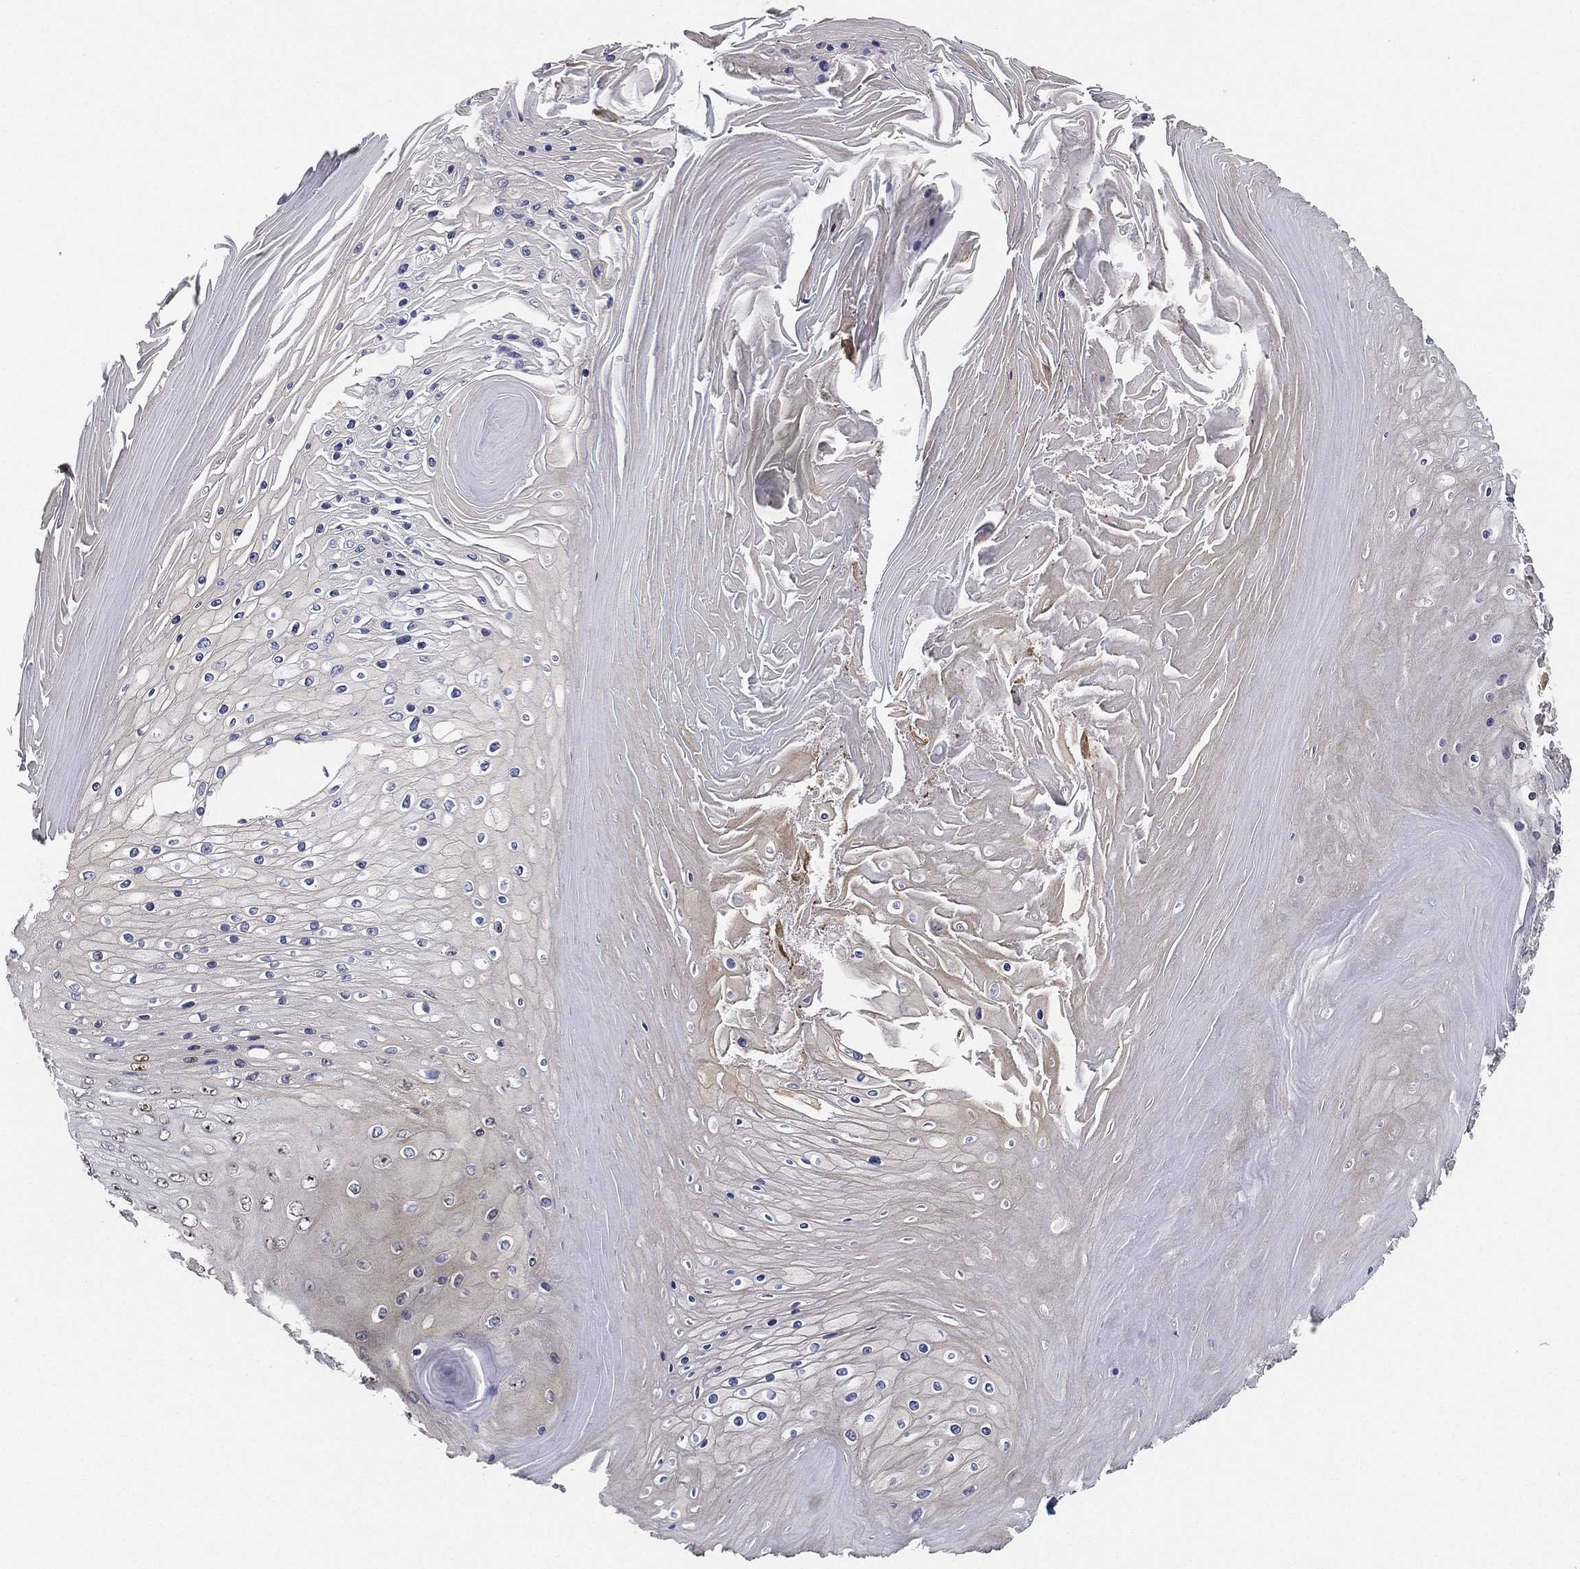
{"staining": {"intensity": "strong", "quantity": "25%-75%", "location": "nuclear"}, "tissue": "skin cancer", "cell_type": "Tumor cells", "image_type": "cancer", "snomed": [{"axis": "morphology", "description": "Squamous cell carcinoma, NOS"}, {"axis": "topography", "description": "Skin"}], "caption": "The immunohistochemical stain highlights strong nuclear staining in tumor cells of squamous cell carcinoma (skin) tissue. Using DAB (brown) and hematoxylin (blue) stains, captured at high magnification using brightfield microscopy.", "gene": "PPP1R16B", "patient": {"sex": "male", "age": 62}}